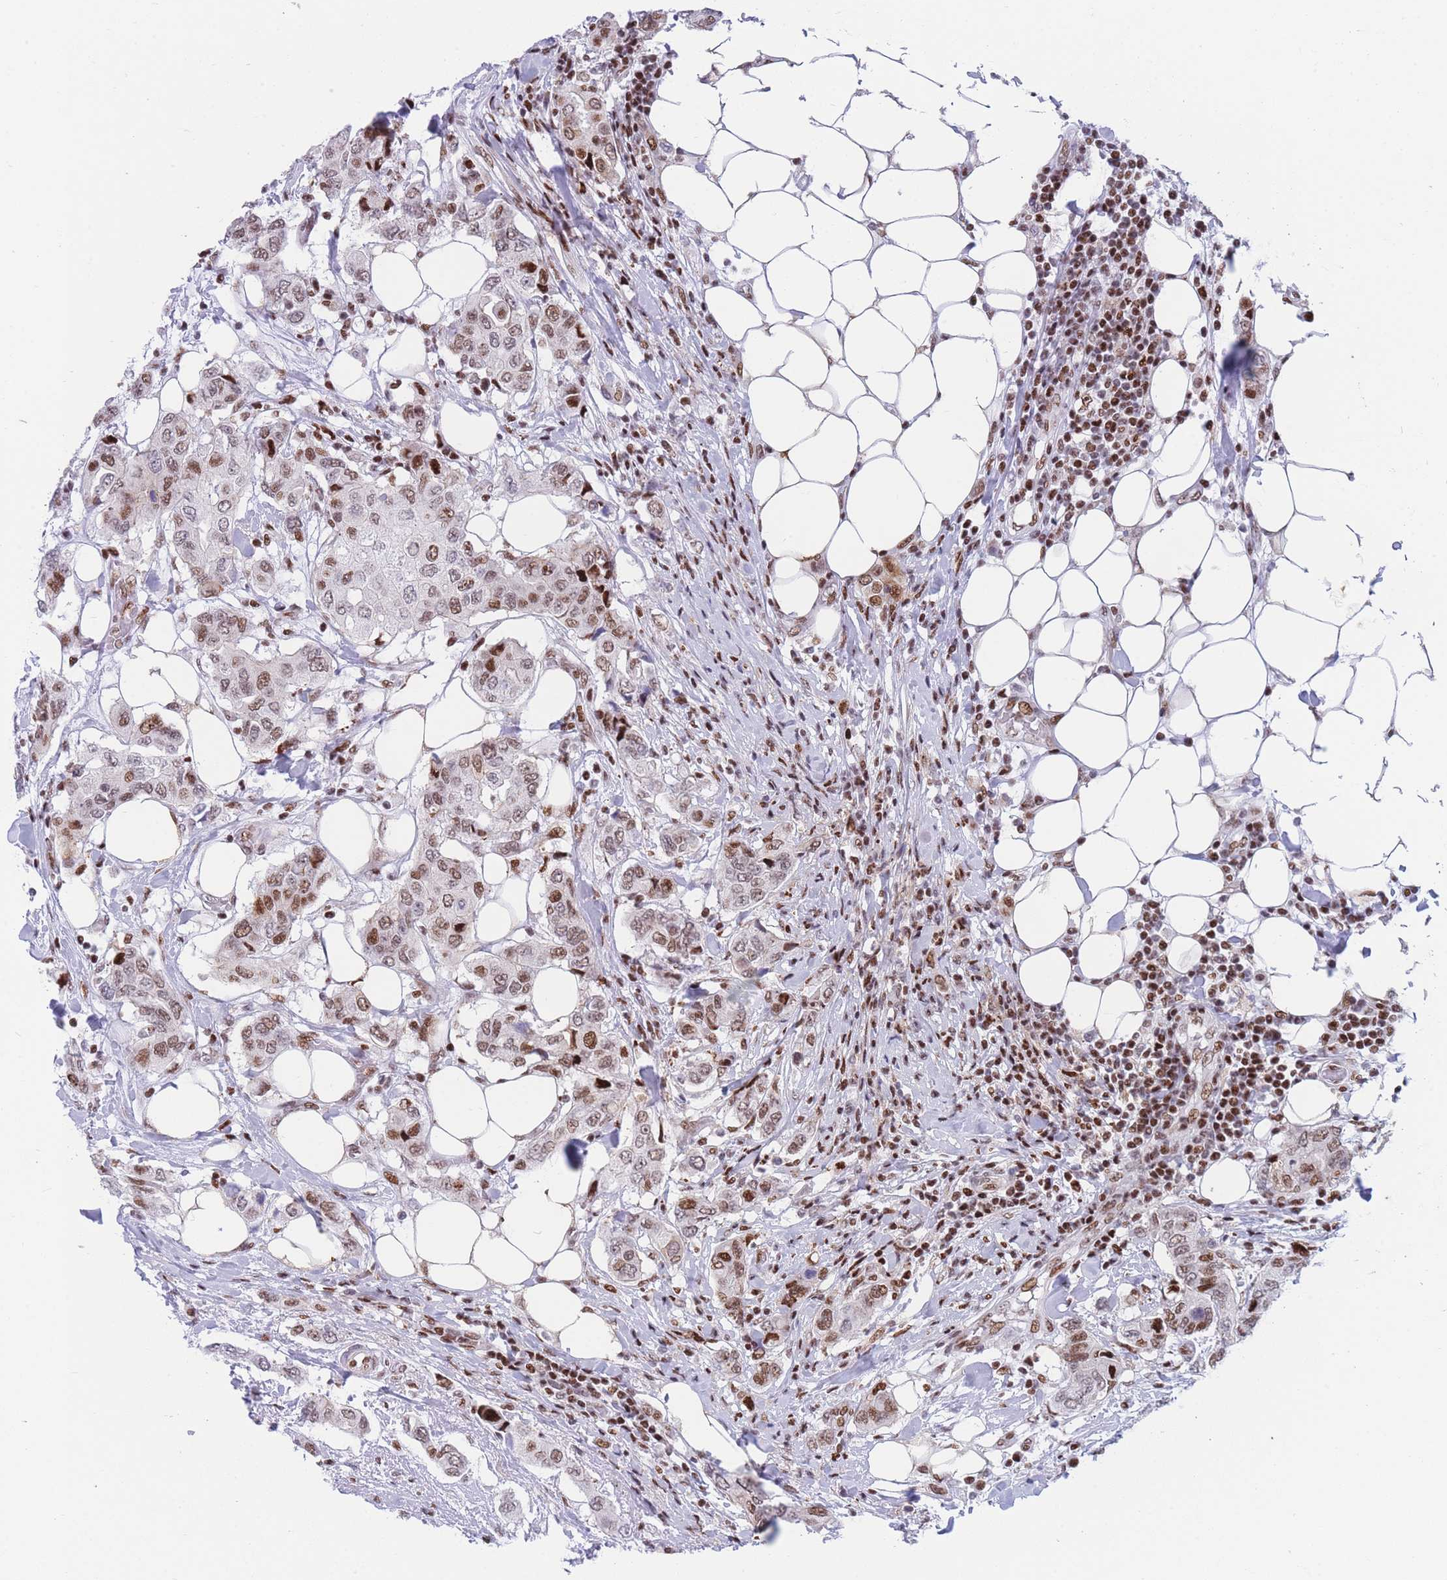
{"staining": {"intensity": "moderate", "quantity": ">75%", "location": "nuclear"}, "tissue": "breast cancer", "cell_type": "Tumor cells", "image_type": "cancer", "snomed": [{"axis": "morphology", "description": "Lobular carcinoma"}, {"axis": "topography", "description": "Breast"}], "caption": "Breast cancer was stained to show a protein in brown. There is medium levels of moderate nuclear expression in approximately >75% of tumor cells.", "gene": "DNAJC3", "patient": {"sex": "female", "age": 51}}